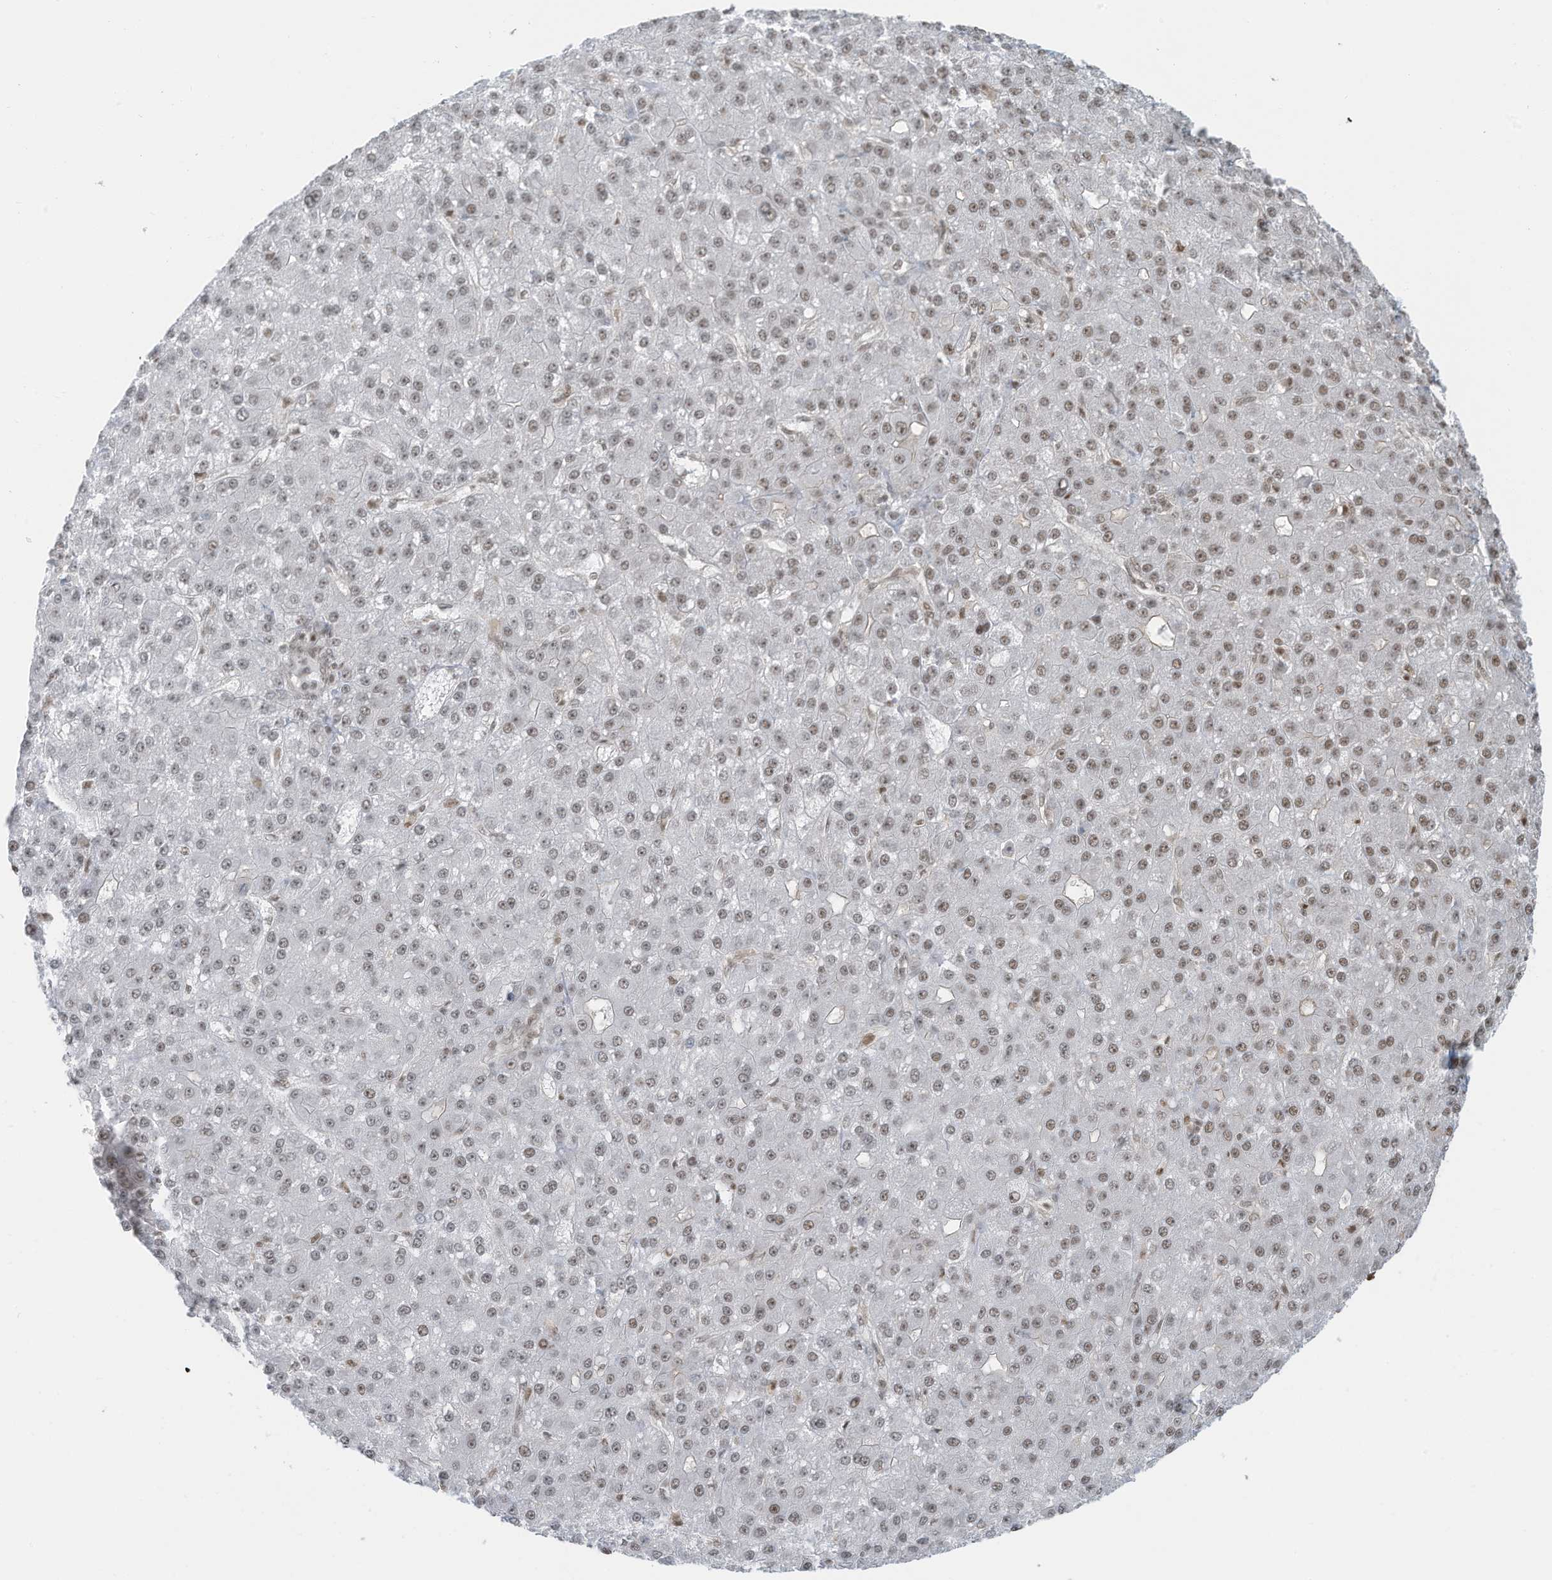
{"staining": {"intensity": "moderate", "quantity": ">75%", "location": "nuclear"}, "tissue": "liver cancer", "cell_type": "Tumor cells", "image_type": "cancer", "snomed": [{"axis": "morphology", "description": "Carcinoma, Hepatocellular, NOS"}, {"axis": "topography", "description": "Liver"}], "caption": "Immunohistochemistry (IHC) image of neoplastic tissue: liver cancer stained using immunohistochemistry (IHC) demonstrates medium levels of moderate protein expression localized specifically in the nuclear of tumor cells, appearing as a nuclear brown color.", "gene": "DBR1", "patient": {"sex": "male", "age": 67}}